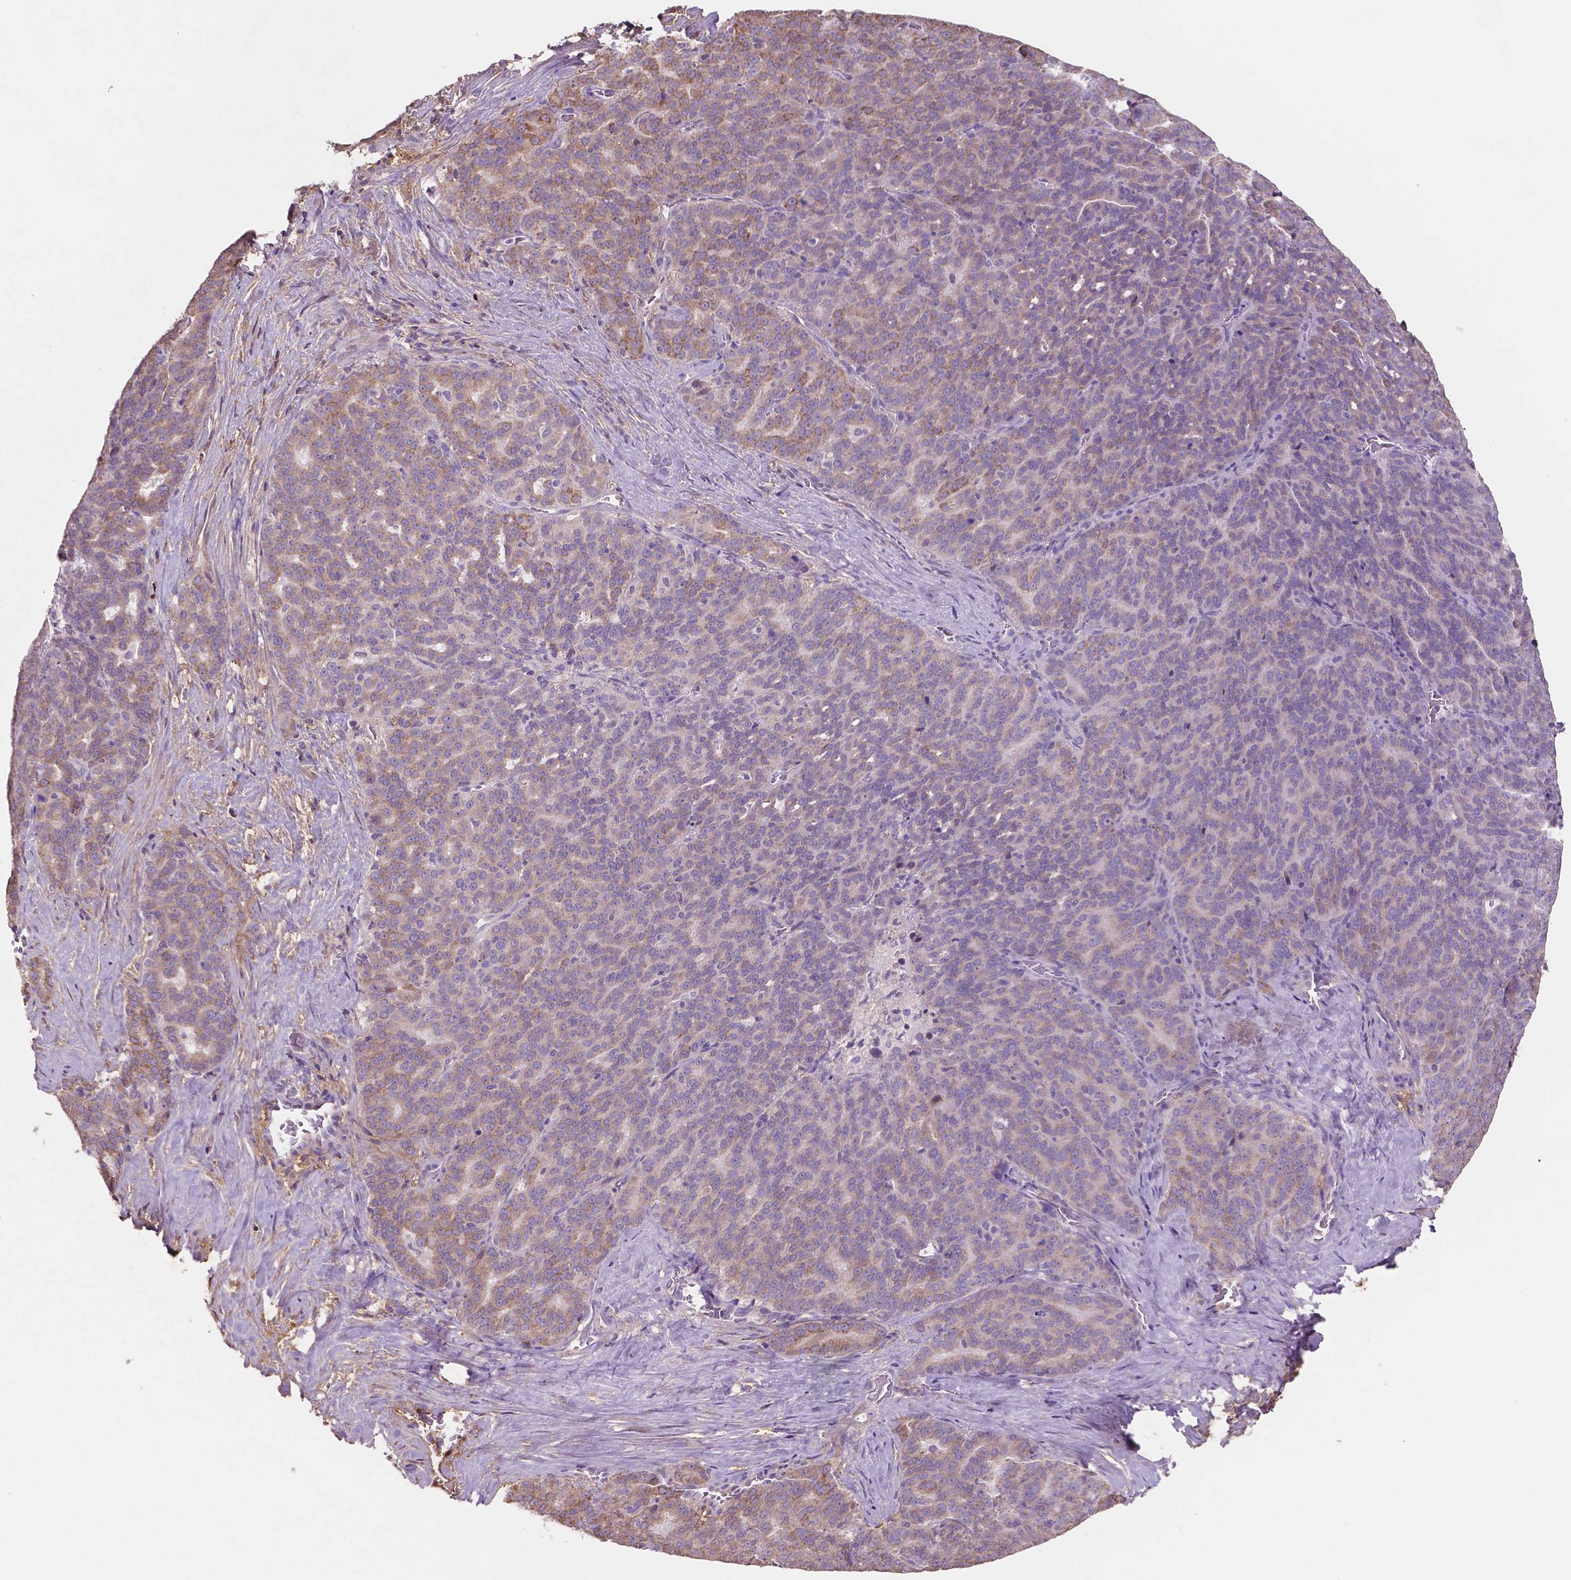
{"staining": {"intensity": "weak", "quantity": "25%-75%", "location": "cytoplasmic/membranous"}, "tissue": "liver cancer", "cell_type": "Tumor cells", "image_type": "cancer", "snomed": [{"axis": "morphology", "description": "Cholangiocarcinoma"}, {"axis": "topography", "description": "Liver"}], "caption": "Immunohistochemistry (IHC) (DAB) staining of liver cancer (cholangiocarcinoma) shows weak cytoplasmic/membranous protein positivity in approximately 25%-75% of tumor cells.", "gene": "MKRN2OS", "patient": {"sex": "female", "age": 47}}